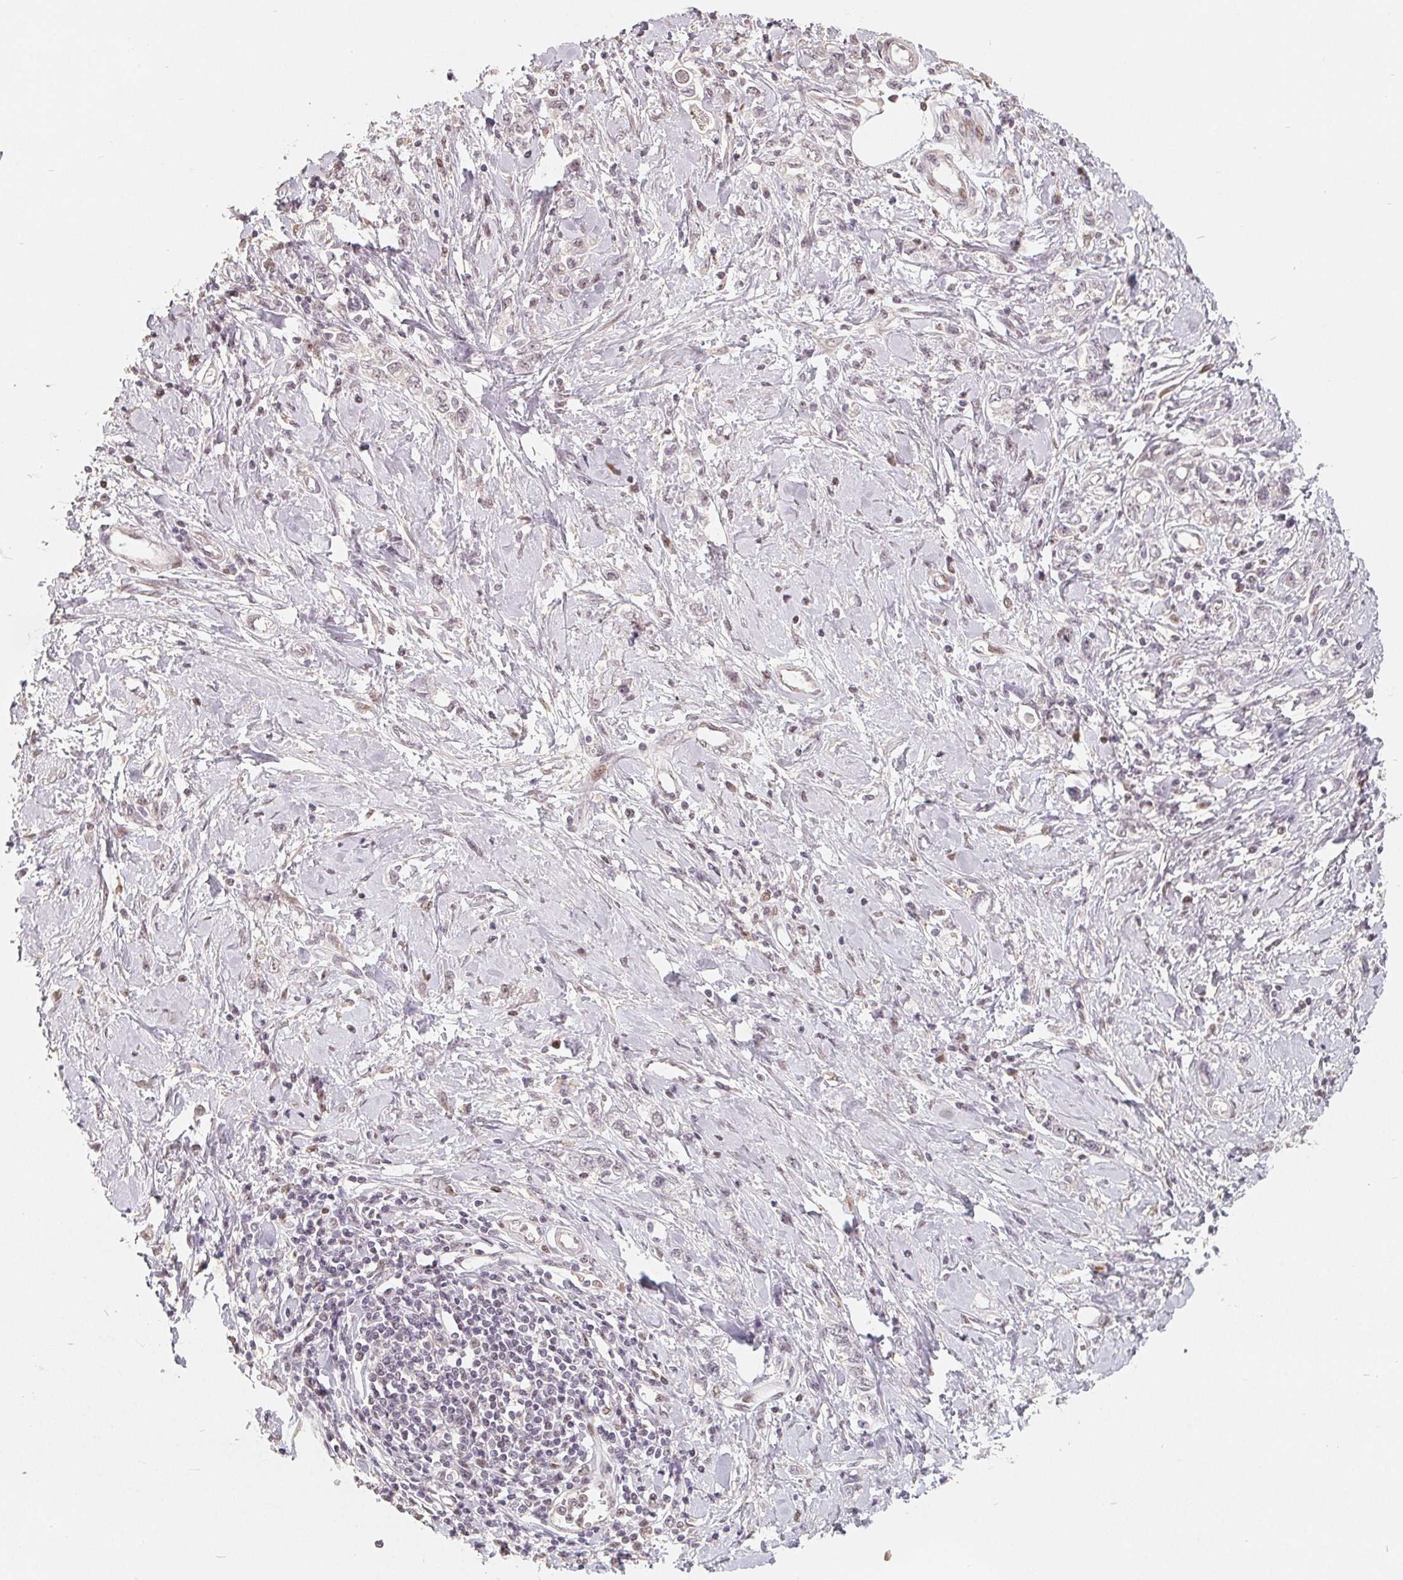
{"staining": {"intensity": "negative", "quantity": "none", "location": "none"}, "tissue": "stomach cancer", "cell_type": "Tumor cells", "image_type": "cancer", "snomed": [{"axis": "morphology", "description": "Adenocarcinoma, NOS"}, {"axis": "topography", "description": "Stomach"}], "caption": "There is no significant expression in tumor cells of stomach cancer (adenocarcinoma).", "gene": "CCDC138", "patient": {"sex": "female", "age": 76}}